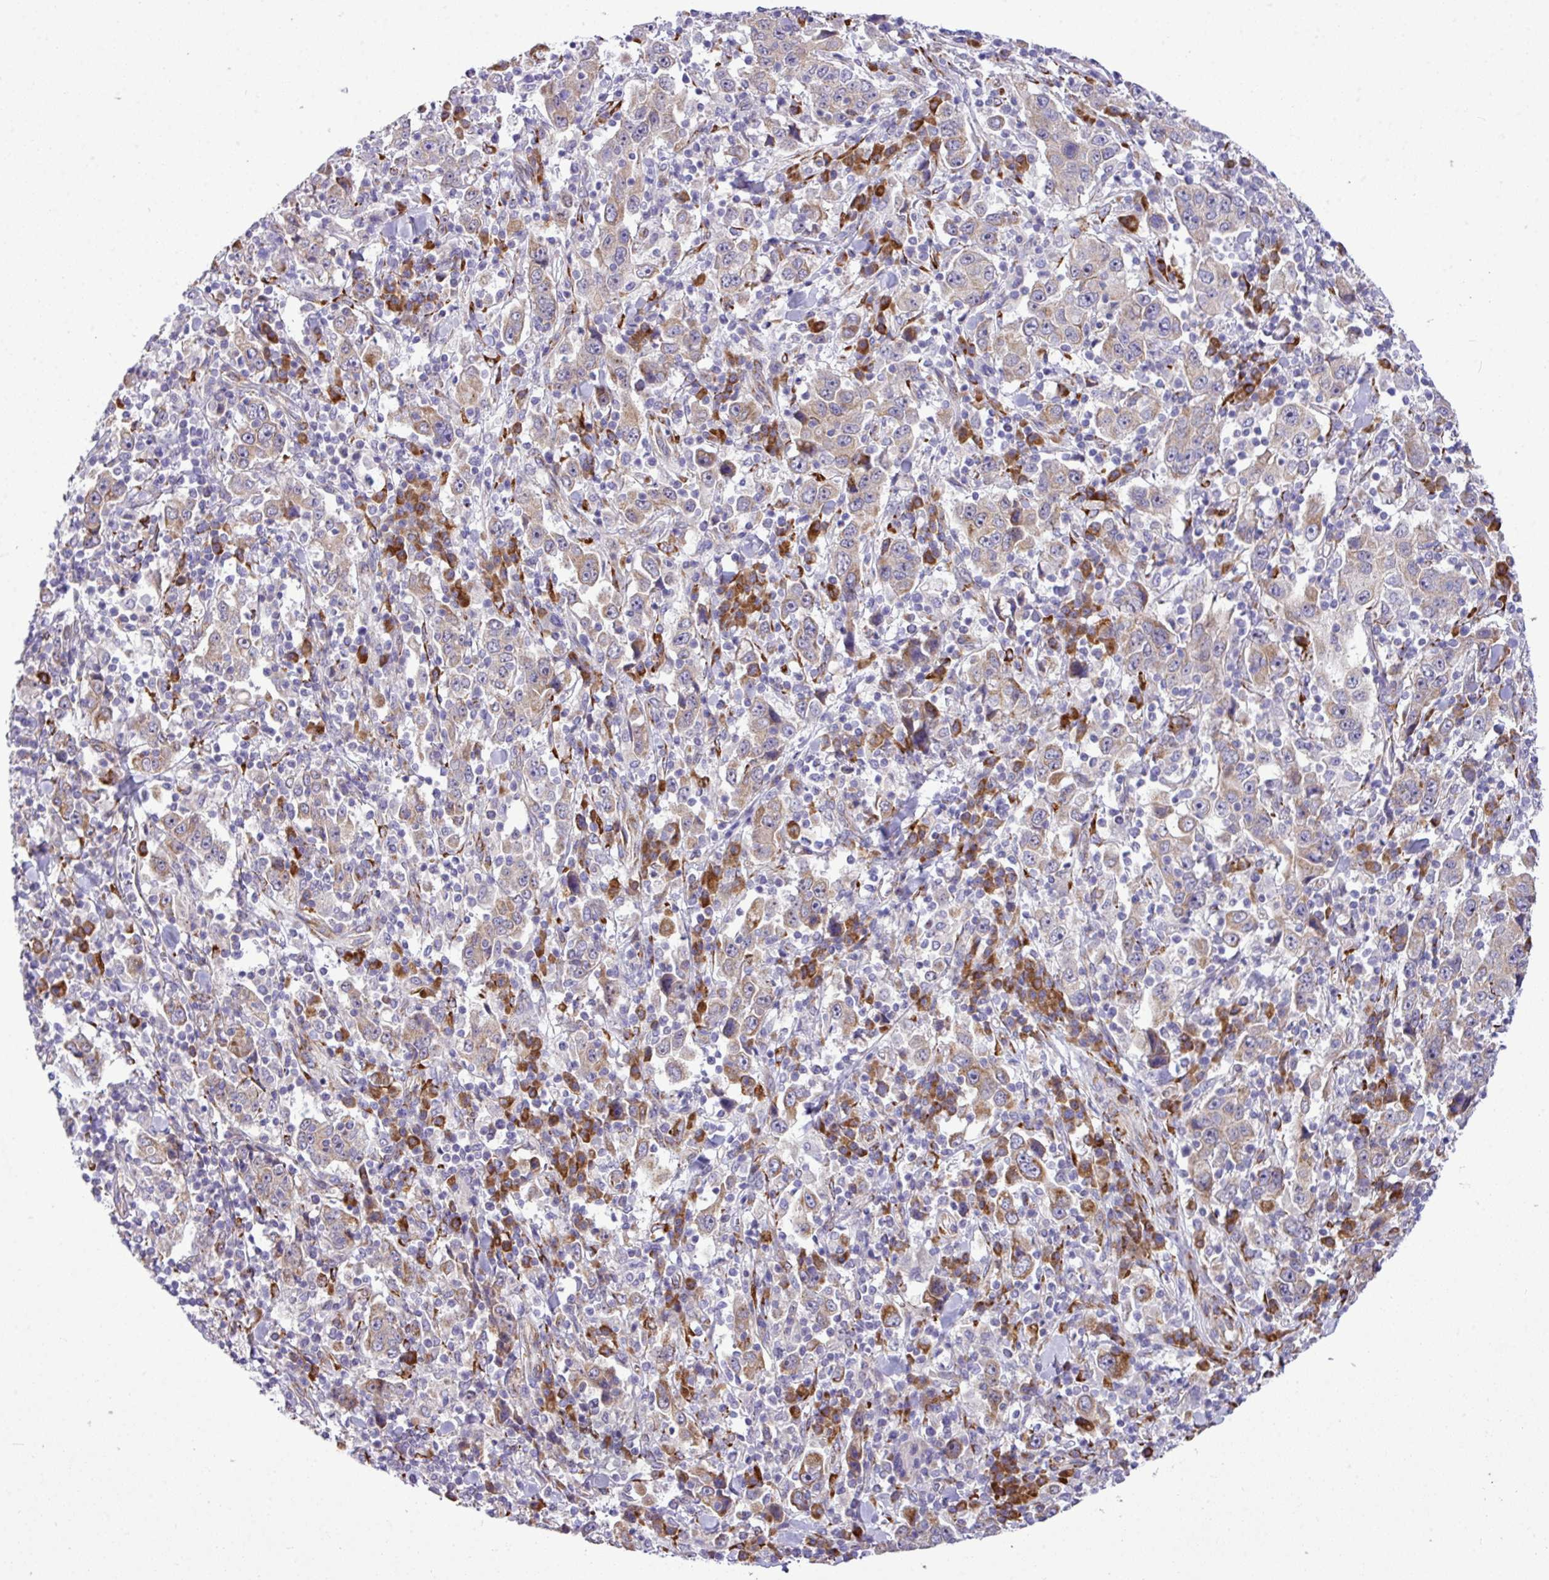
{"staining": {"intensity": "weak", "quantity": ">75%", "location": "cytoplasmic/membranous"}, "tissue": "stomach cancer", "cell_type": "Tumor cells", "image_type": "cancer", "snomed": [{"axis": "morphology", "description": "Normal tissue, NOS"}, {"axis": "morphology", "description": "Adenocarcinoma, NOS"}, {"axis": "topography", "description": "Stomach, upper"}, {"axis": "topography", "description": "Stomach"}], "caption": "This histopathology image shows immunohistochemistry staining of human adenocarcinoma (stomach), with low weak cytoplasmic/membranous positivity in approximately >75% of tumor cells.", "gene": "CFAP97", "patient": {"sex": "male", "age": 59}}